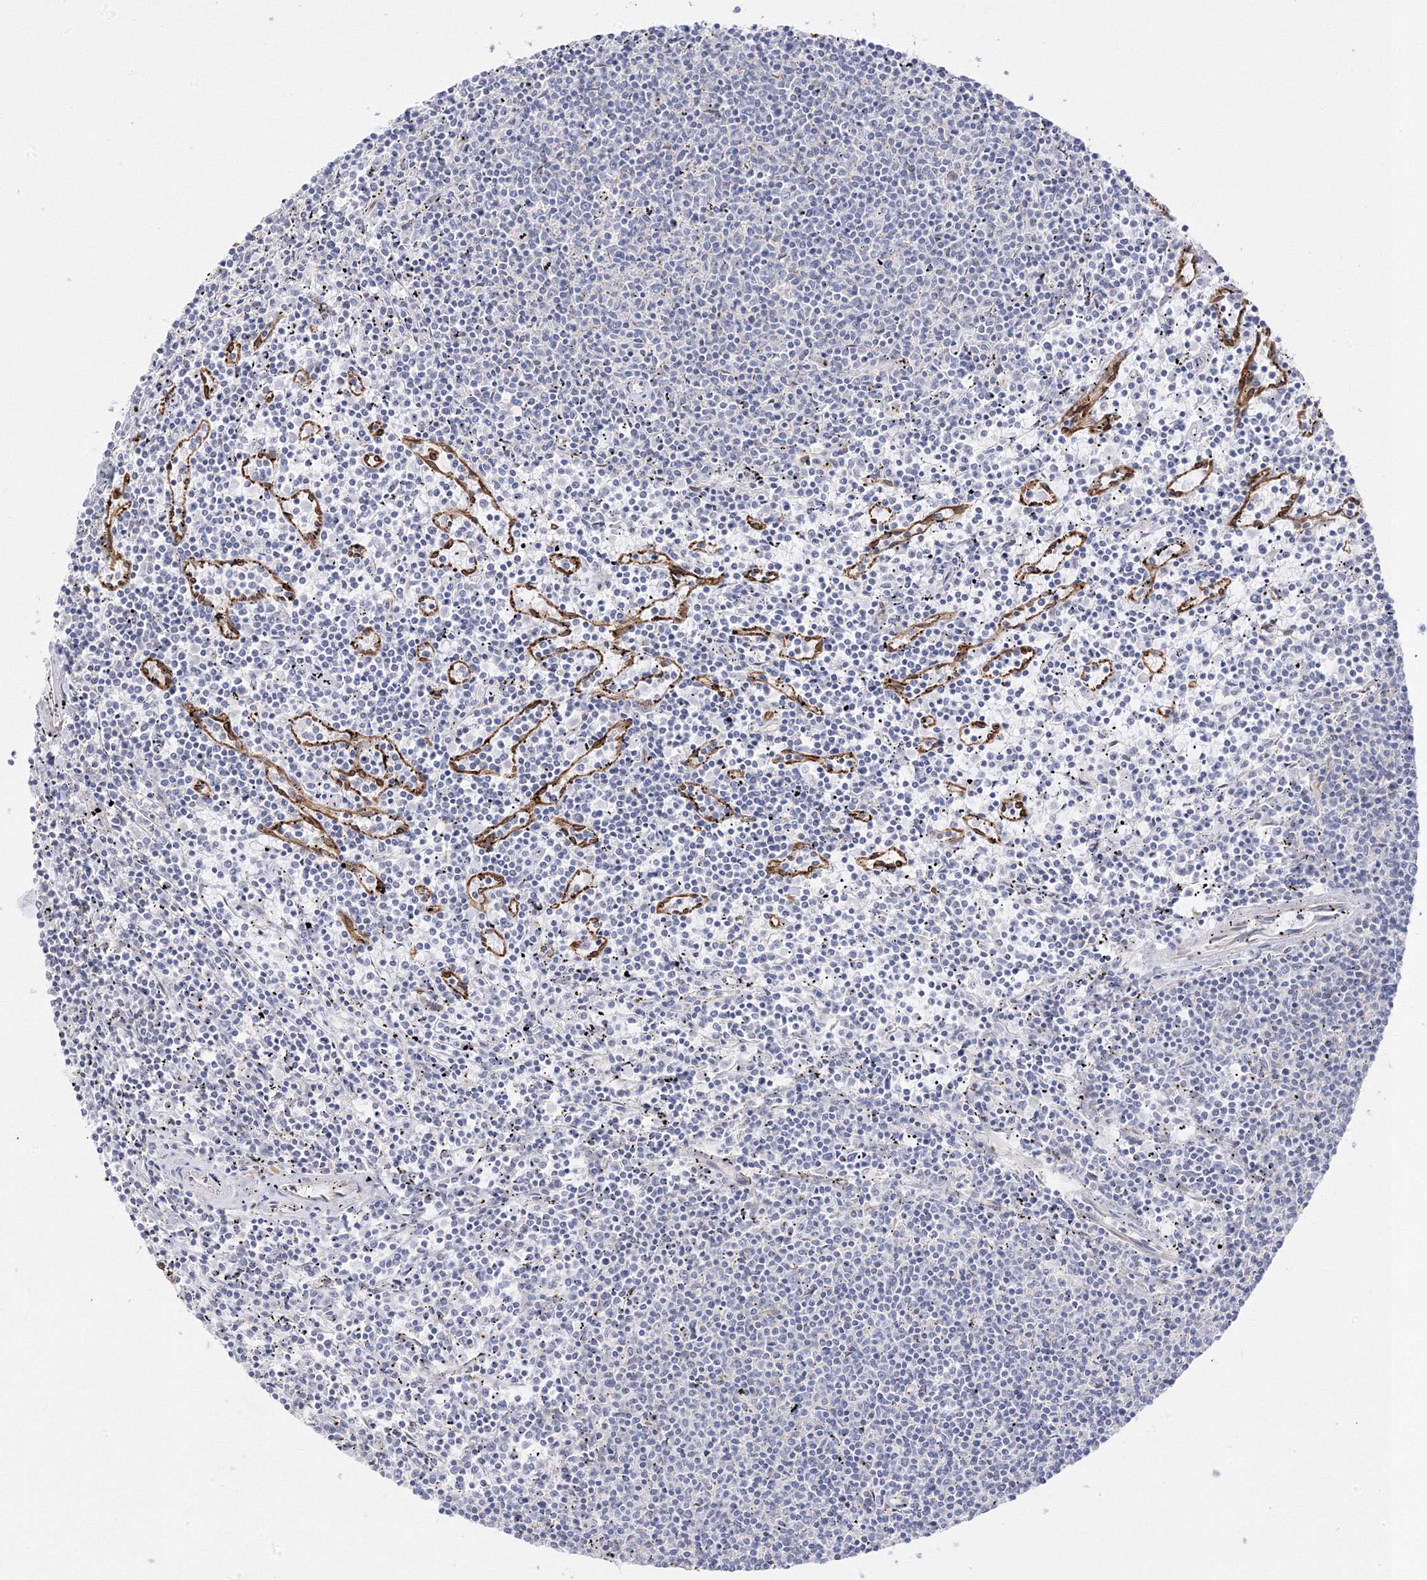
{"staining": {"intensity": "negative", "quantity": "none", "location": "none"}, "tissue": "lymphoma", "cell_type": "Tumor cells", "image_type": "cancer", "snomed": [{"axis": "morphology", "description": "Malignant lymphoma, non-Hodgkin's type, Low grade"}, {"axis": "topography", "description": "Spleen"}], "caption": "Tumor cells show no significant positivity in low-grade malignant lymphoma, non-Hodgkin's type.", "gene": "C2CD2", "patient": {"sex": "female", "age": 50}}